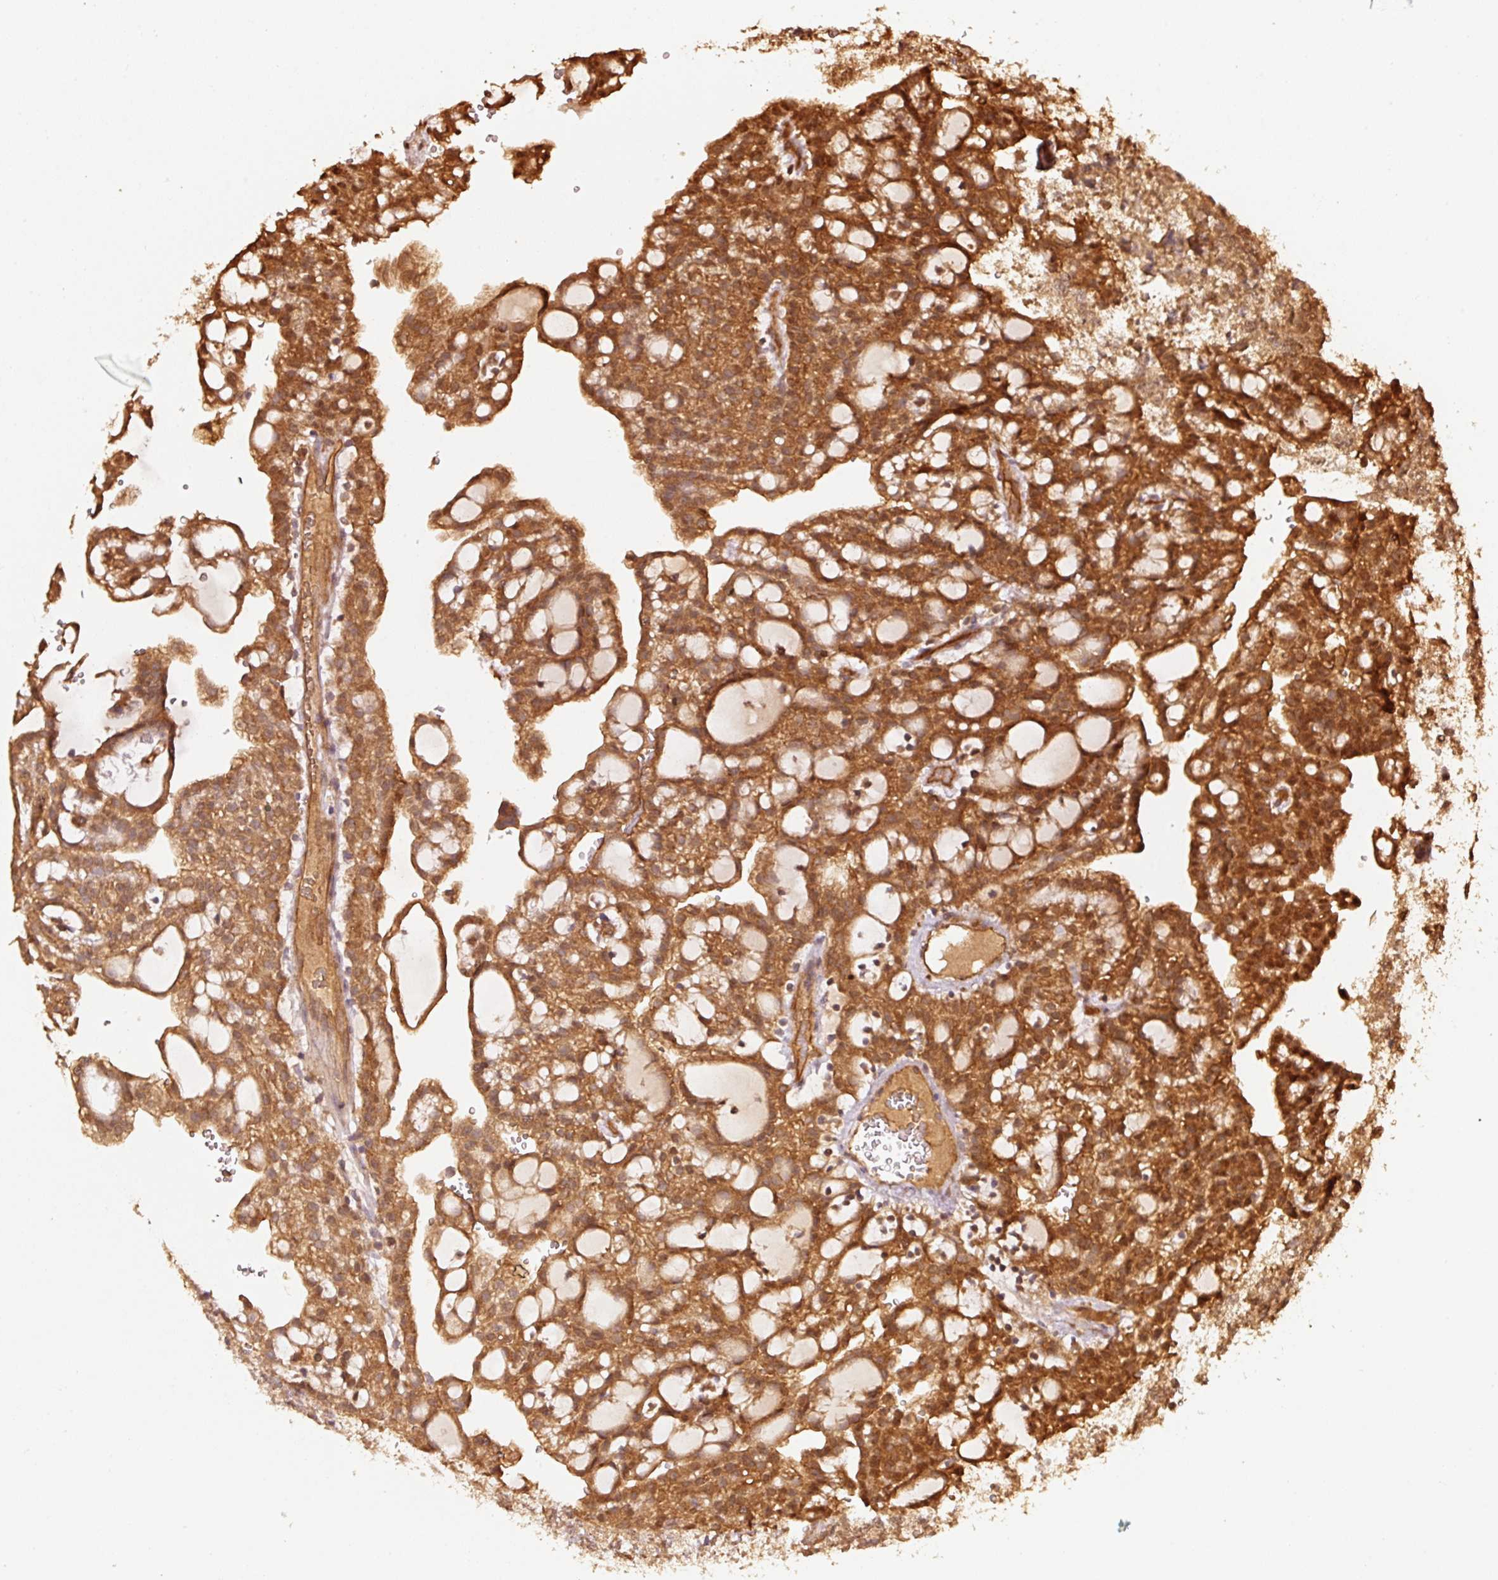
{"staining": {"intensity": "strong", "quantity": ">75%", "location": "cytoplasmic/membranous"}, "tissue": "renal cancer", "cell_type": "Tumor cells", "image_type": "cancer", "snomed": [{"axis": "morphology", "description": "Adenocarcinoma, NOS"}, {"axis": "topography", "description": "Kidney"}], "caption": "DAB immunohistochemical staining of renal cancer displays strong cytoplasmic/membranous protein positivity in about >75% of tumor cells.", "gene": "STAU1", "patient": {"sex": "male", "age": 63}}